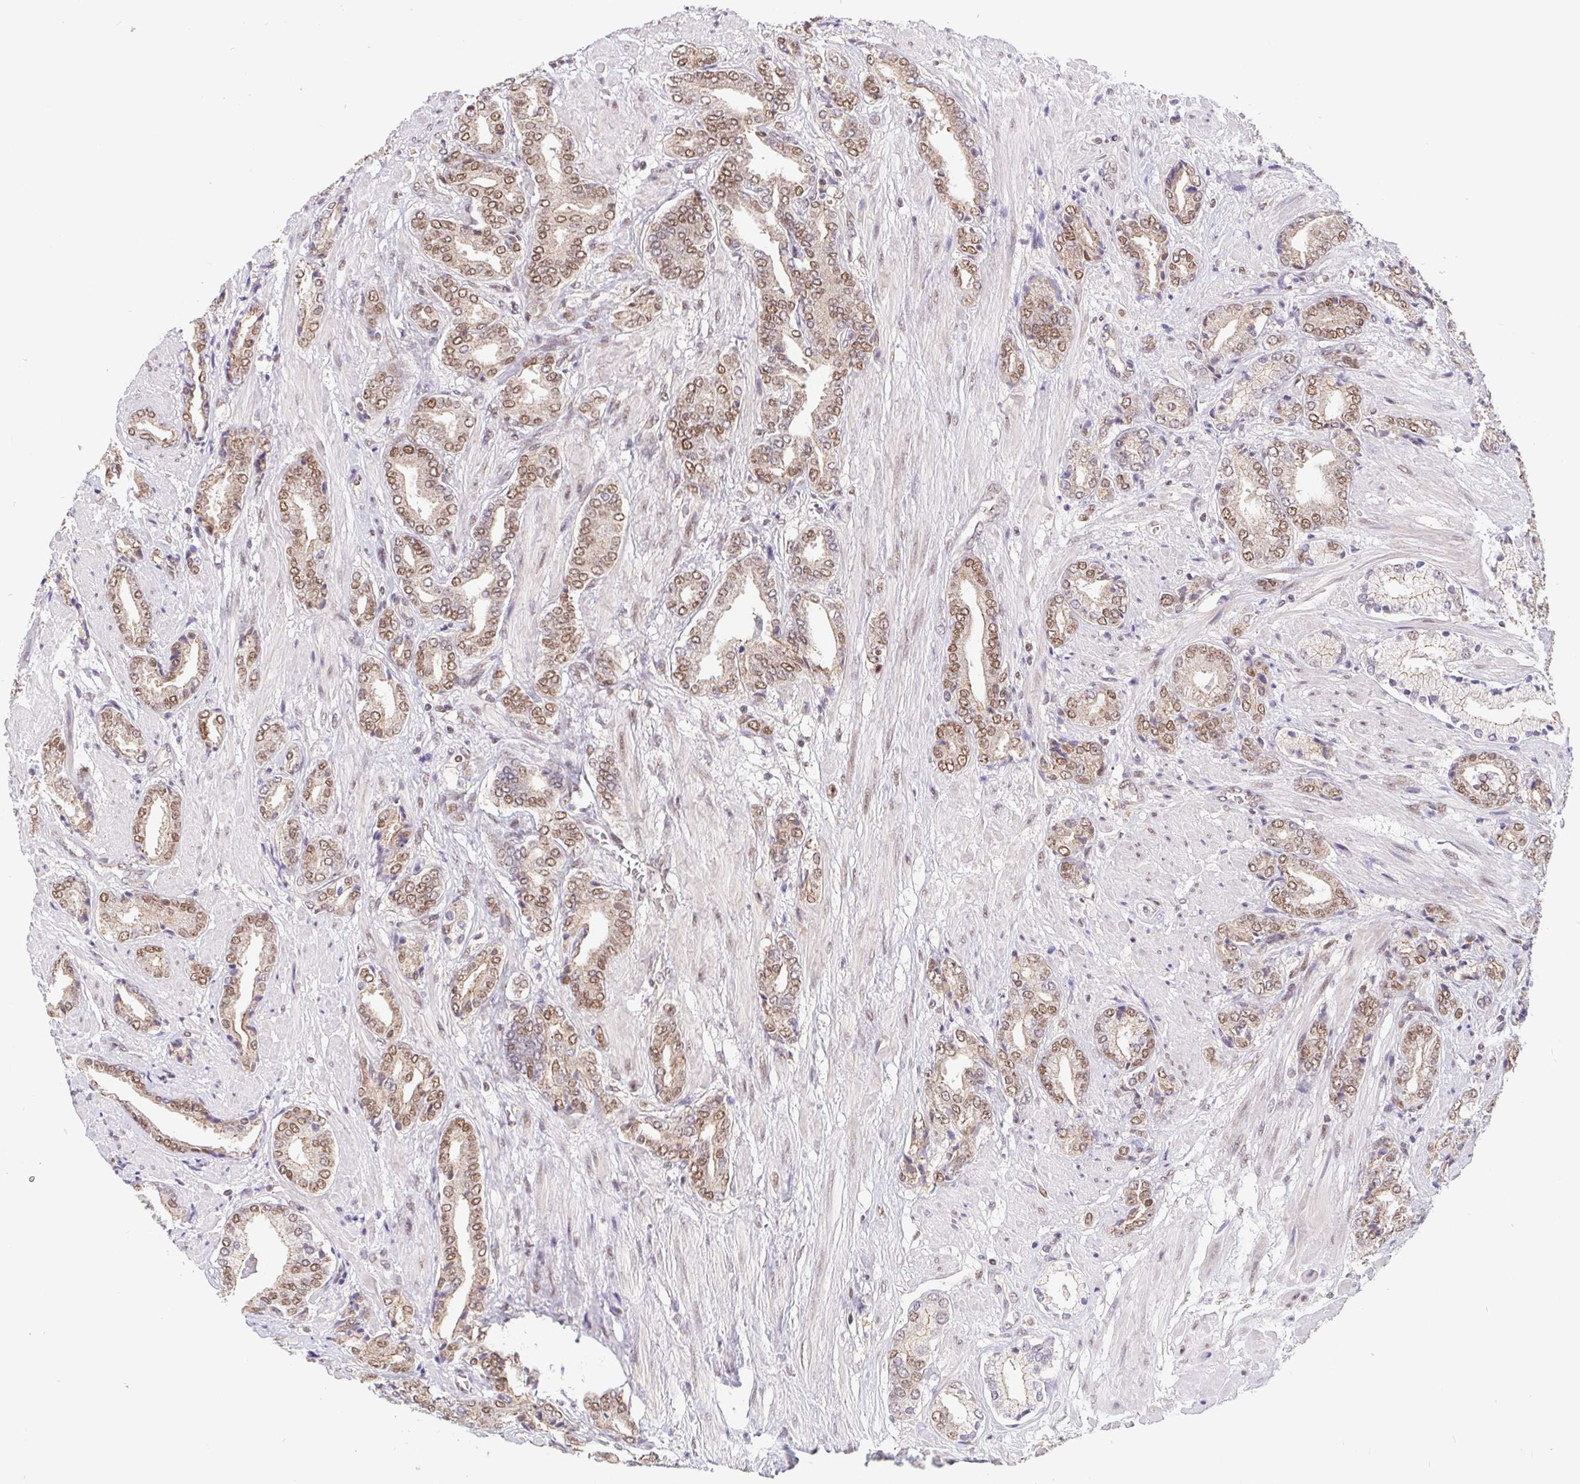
{"staining": {"intensity": "moderate", "quantity": ">75%", "location": "nuclear"}, "tissue": "prostate cancer", "cell_type": "Tumor cells", "image_type": "cancer", "snomed": [{"axis": "morphology", "description": "Adenocarcinoma, High grade"}, {"axis": "topography", "description": "Prostate"}], "caption": "Tumor cells show moderate nuclear expression in approximately >75% of cells in prostate cancer.", "gene": "POU2F1", "patient": {"sex": "male", "age": 56}}